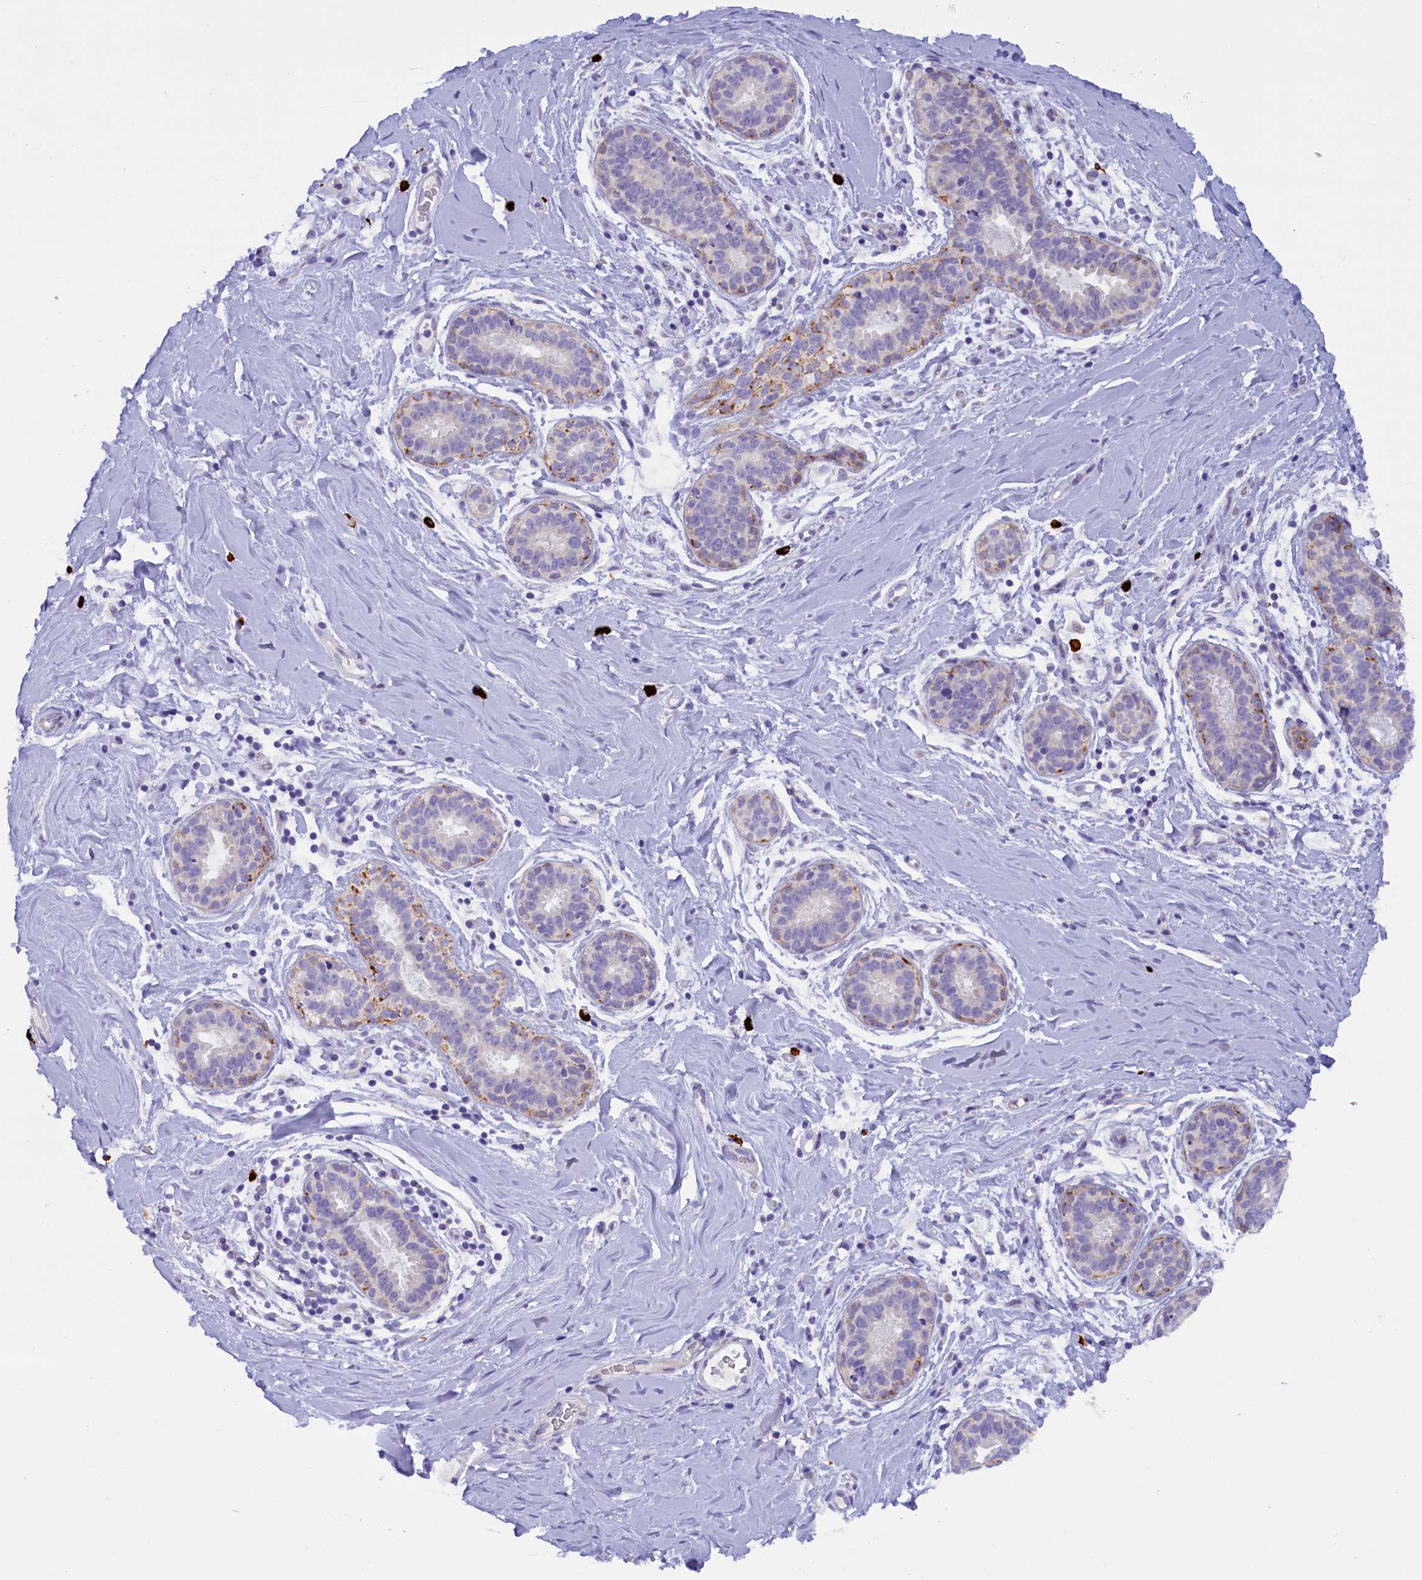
{"staining": {"intensity": "negative", "quantity": "none", "location": "none"}, "tissue": "adipose tissue", "cell_type": "Adipocytes", "image_type": "normal", "snomed": [{"axis": "morphology", "description": "Normal tissue, NOS"}, {"axis": "topography", "description": "Breast"}], "caption": "DAB (3,3'-diaminobenzidine) immunohistochemical staining of normal adipose tissue exhibits no significant expression in adipocytes.", "gene": "RTTN", "patient": {"sex": "female", "age": 26}}